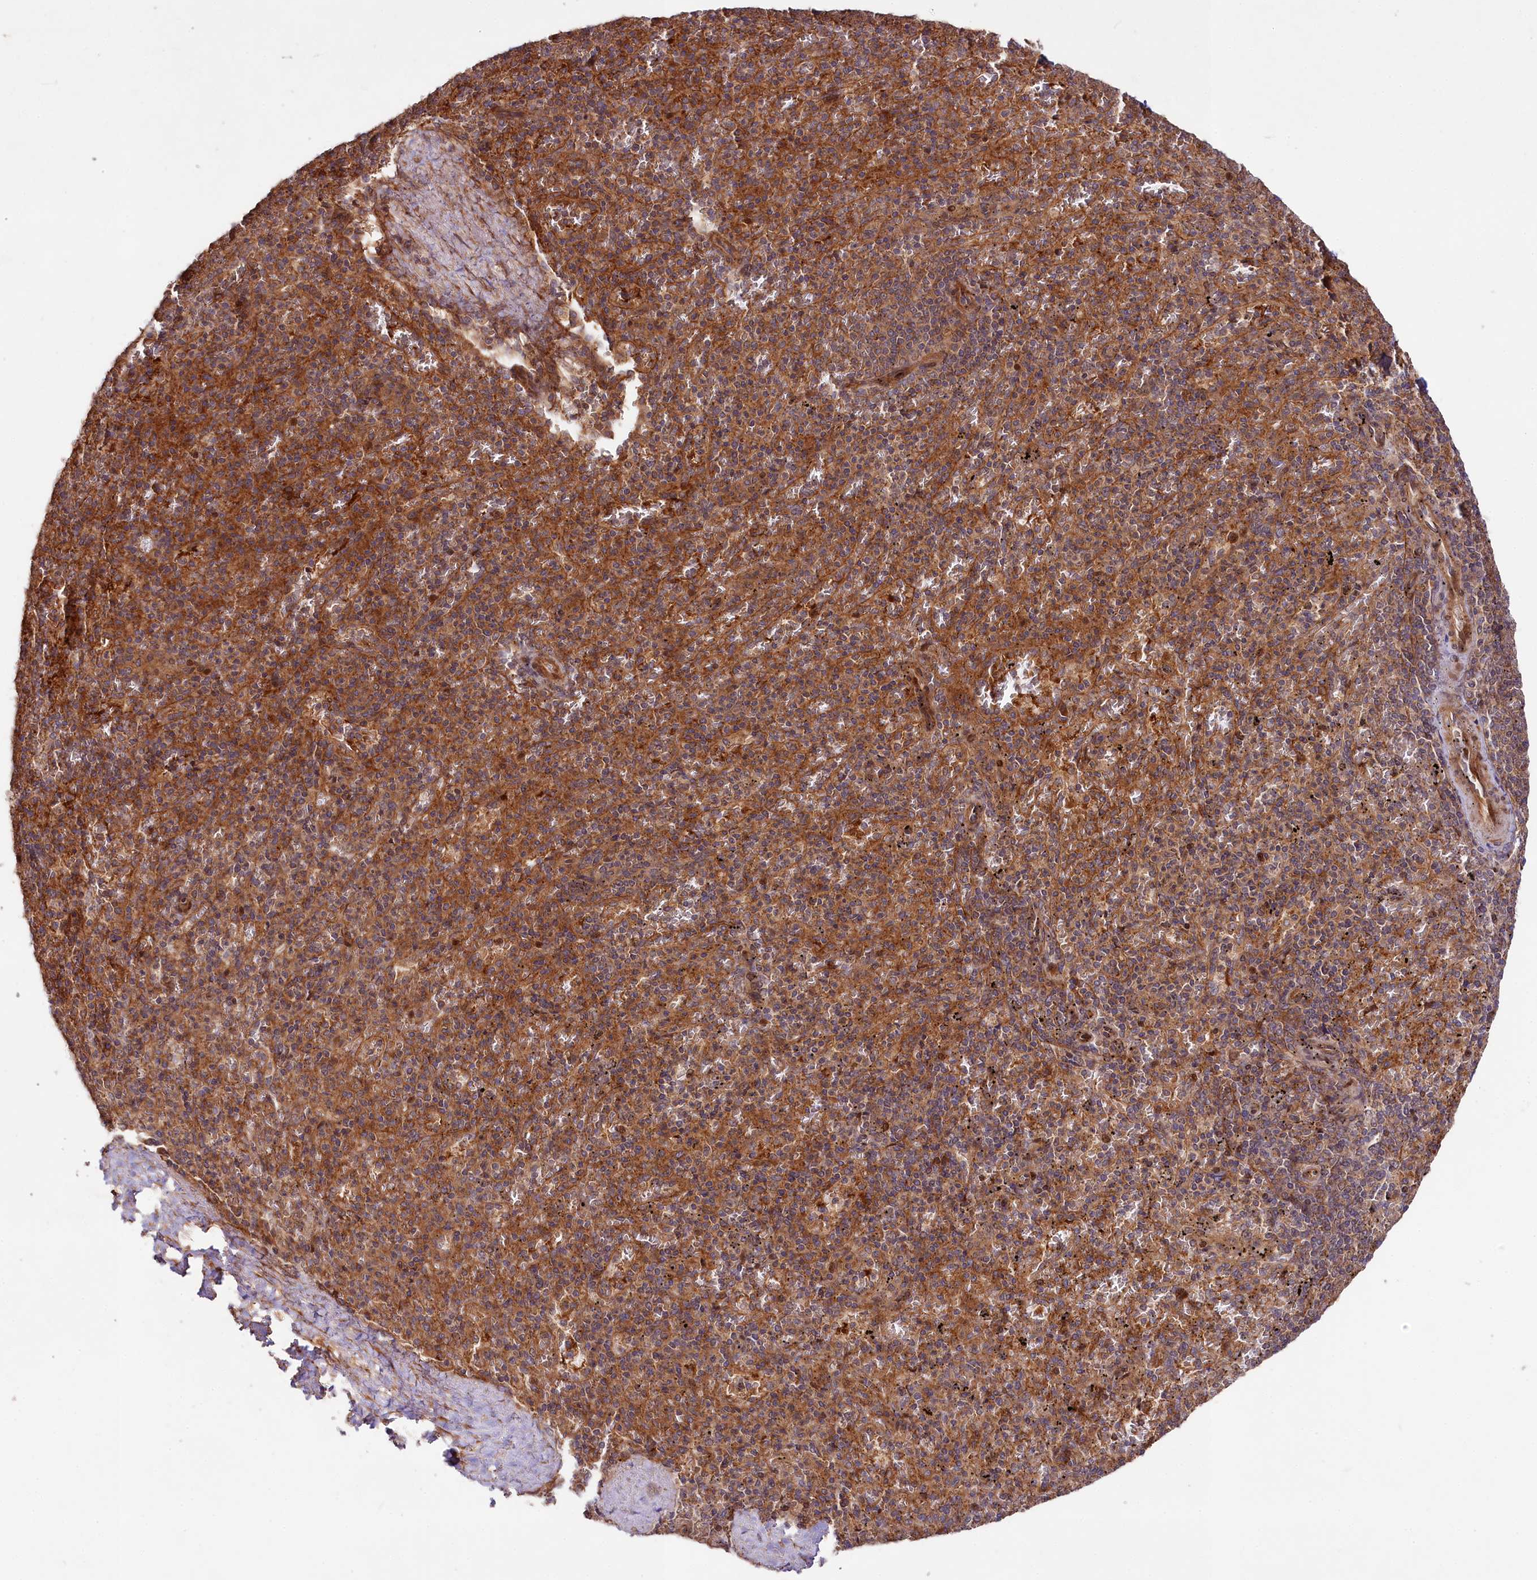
{"staining": {"intensity": "strong", "quantity": ">75%", "location": "cytoplasmic/membranous"}, "tissue": "spleen", "cell_type": "Cells in red pulp", "image_type": "normal", "snomed": [{"axis": "morphology", "description": "Normal tissue, NOS"}, {"axis": "topography", "description": "Spleen"}], "caption": "Brown immunohistochemical staining in normal human spleen reveals strong cytoplasmic/membranous expression in approximately >75% of cells in red pulp.", "gene": "NEDD1", "patient": {"sex": "male", "age": 82}}